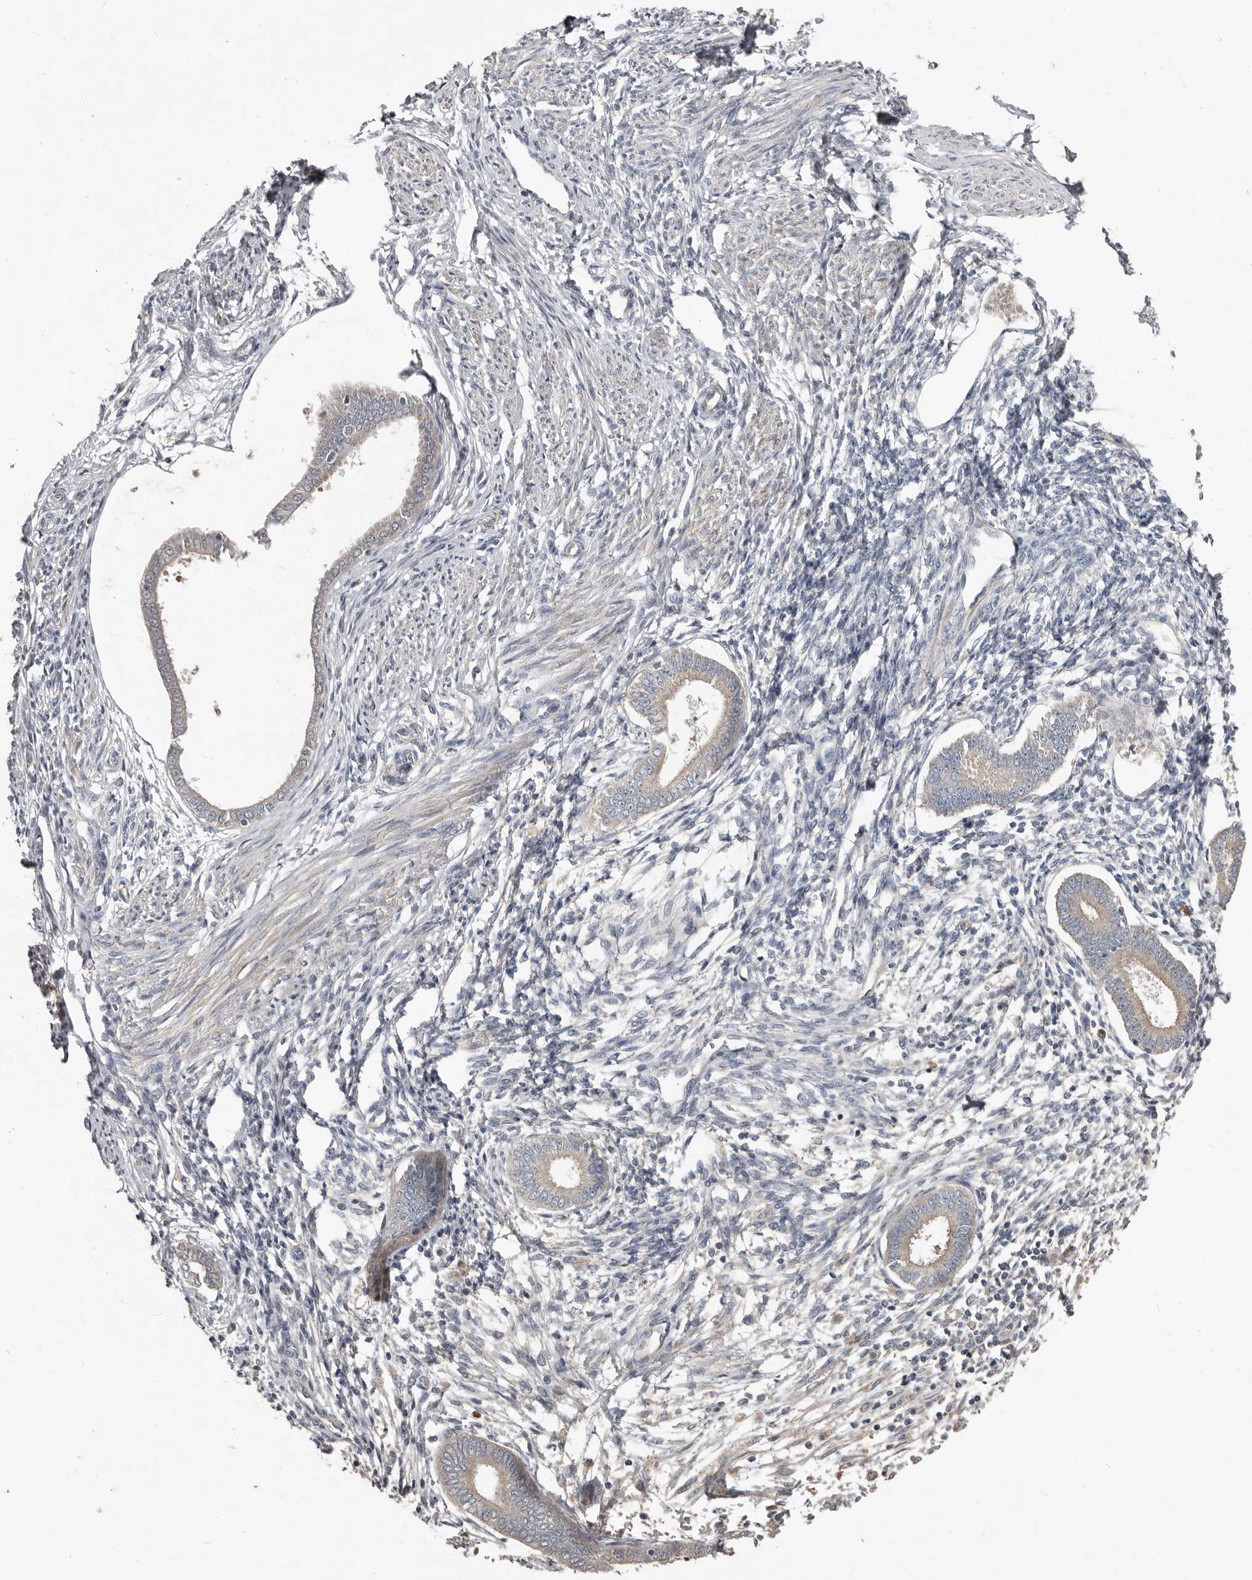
{"staining": {"intensity": "weak", "quantity": "<25%", "location": "cytoplasmic/membranous"}, "tissue": "endometrium", "cell_type": "Cells in endometrial stroma", "image_type": "normal", "snomed": [{"axis": "morphology", "description": "Normal tissue, NOS"}, {"axis": "topography", "description": "Endometrium"}], "caption": "Cells in endometrial stroma show no significant protein positivity in normal endometrium. (Stains: DAB immunohistochemistry with hematoxylin counter stain, Microscopy: brightfield microscopy at high magnification).", "gene": "AKNAD1", "patient": {"sex": "female", "age": 56}}